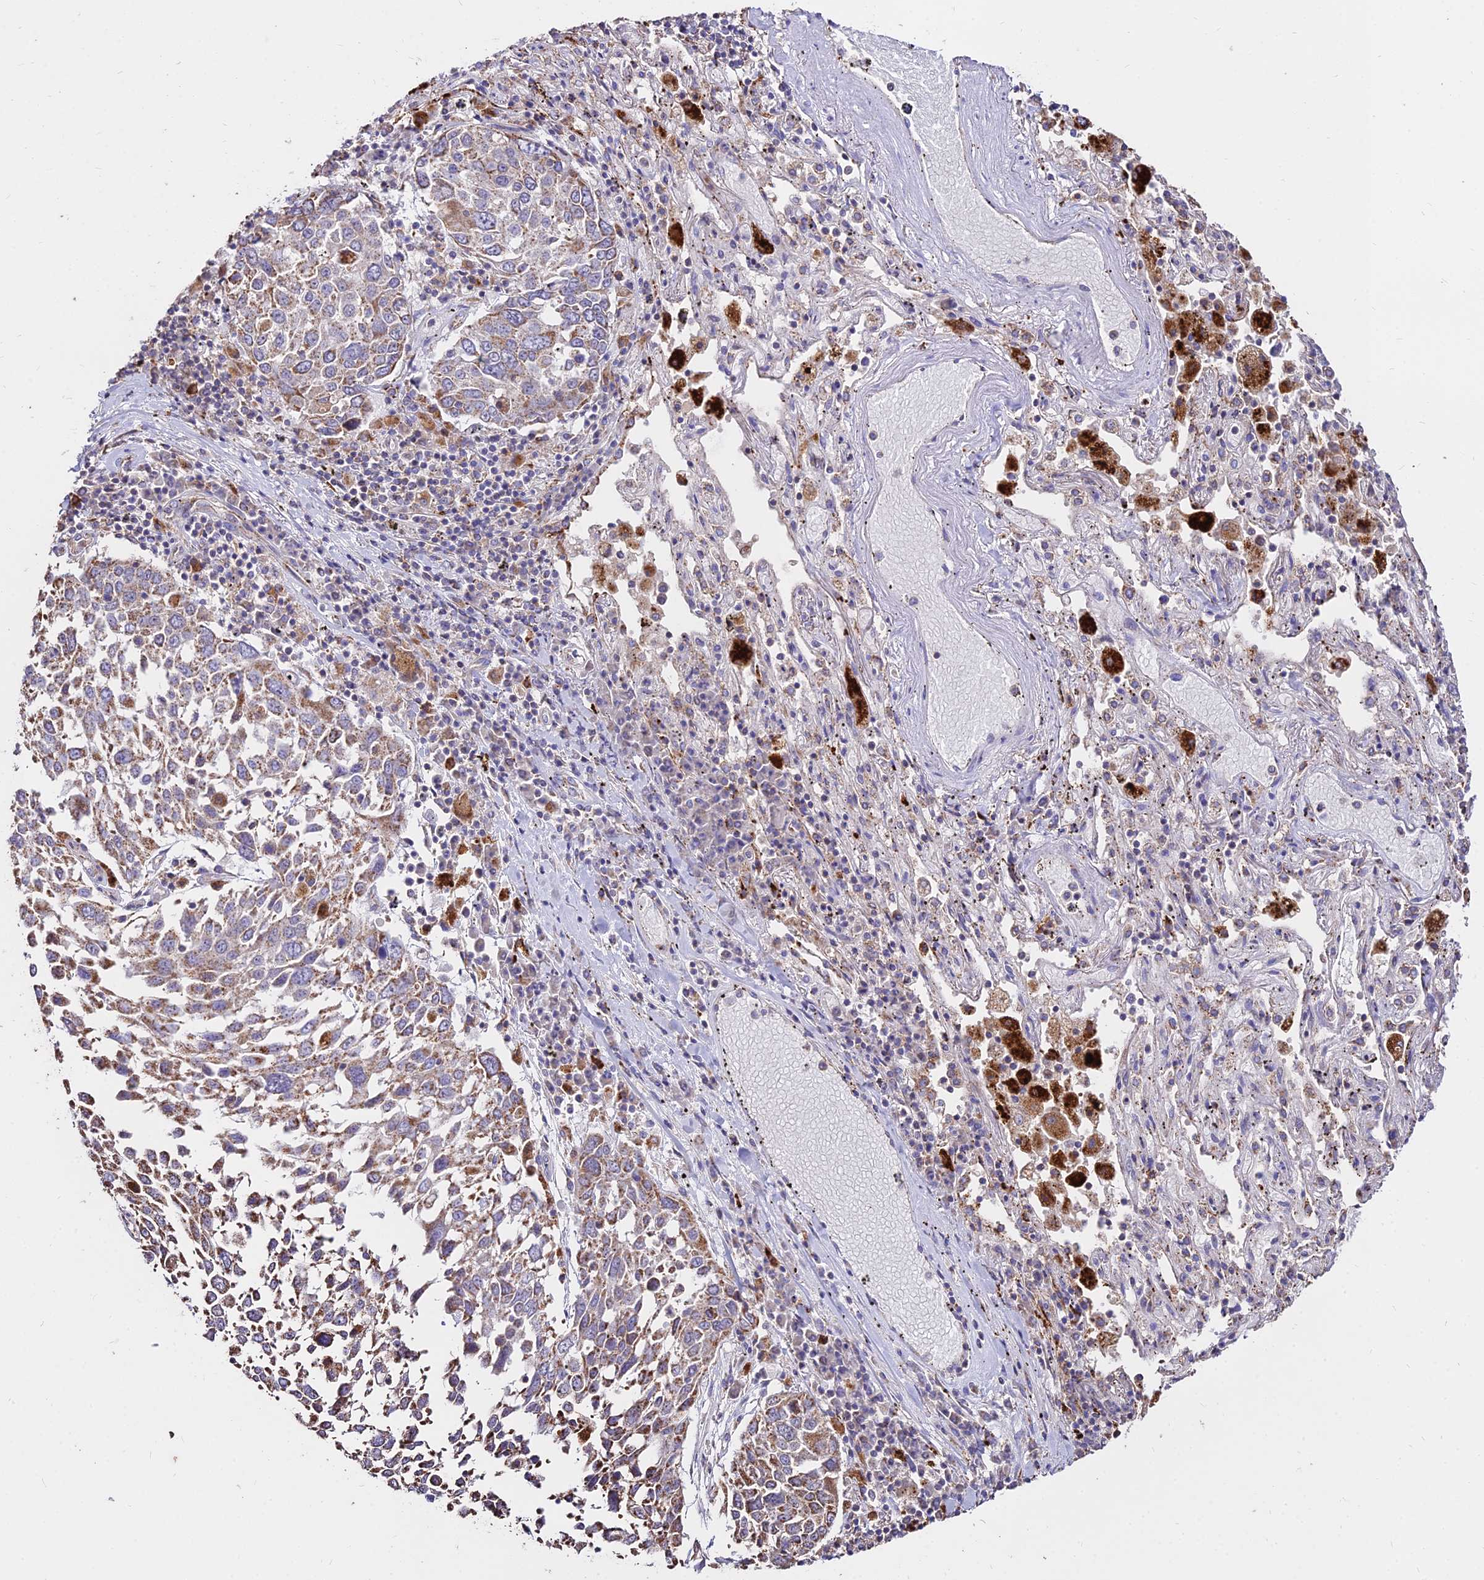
{"staining": {"intensity": "moderate", "quantity": "<25%", "location": "cytoplasmic/membranous"}, "tissue": "lung cancer", "cell_type": "Tumor cells", "image_type": "cancer", "snomed": [{"axis": "morphology", "description": "Squamous cell carcinoma, NOS"}, {"axis": "topography", "description": "Lung"}], "caption": "Immunohistochemistry (IHC) of human lung cancer shows low levels of moderate cytoplasmic/membranous staining in about <25% of tumor cells. (IHC, brightfield microscopy, high magnification).", "gene": "PNLIPRP3", "patient": {"sex": "male", "age": 65}}